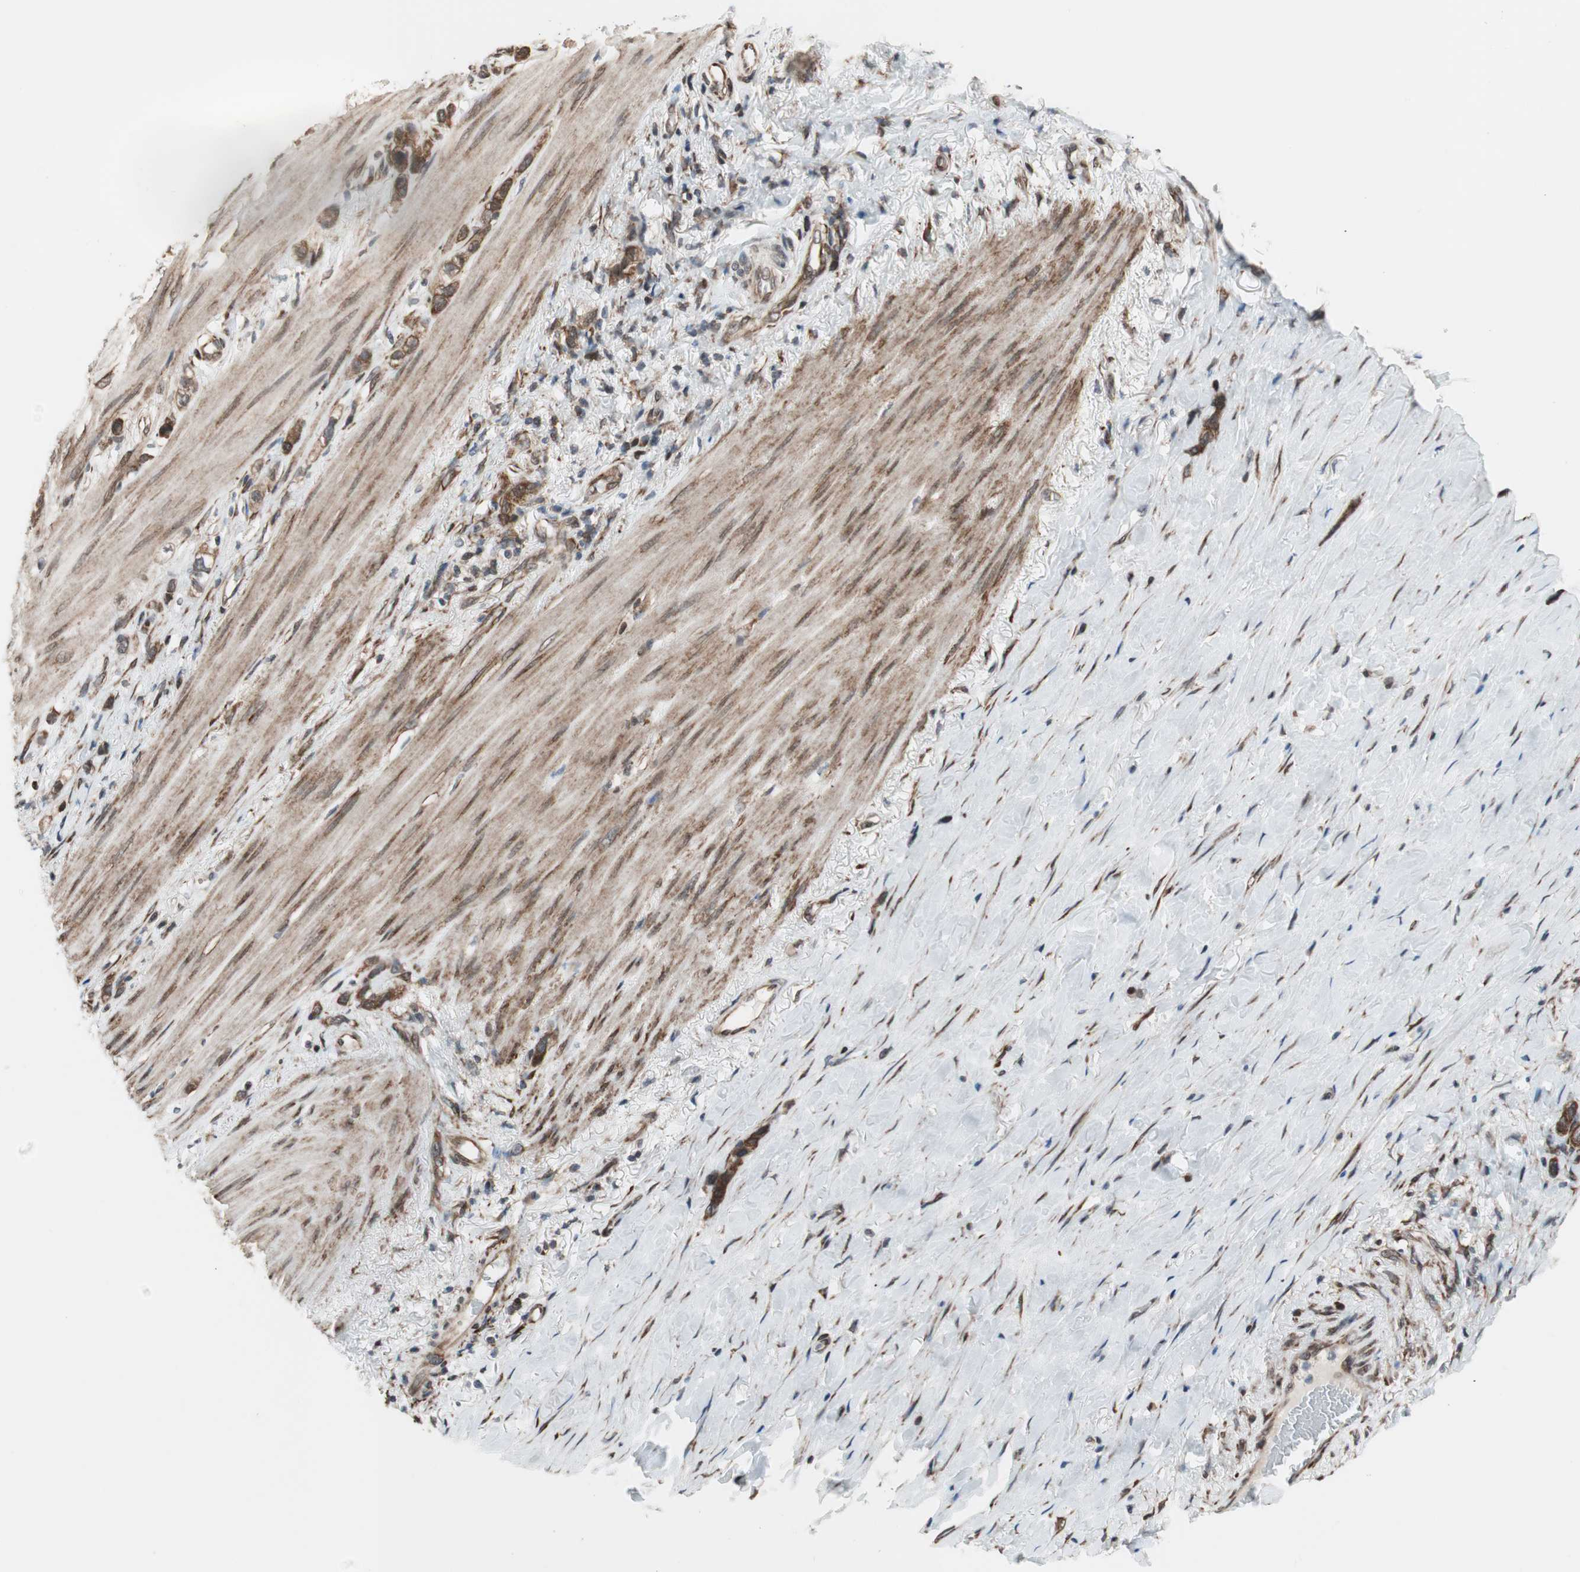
{"staining": {"intensity": "strong", "quantity": ">75%", "location": "cytoplasmic/membranous"}, "tissue": "stomach cancer", "cell_type": "Tumor cells", "image_type": "cancer", "snomed": [{"axis": "morphology", "description": "Normal tissue, NOS"}, {"axis": "morphology", "description": "Adenocarcinoma, NOS"}, {"axis": "morphology", "description": "Adenocarcinoma, High grade"}, {"axis": "topography", "description": "Stomach, upper"}, {"axis": "topography", "description": "Stomach"}], "caption": "Immunohistochemistry (DAB) staining of stomach high-grade adenocarcinoma demonstrates strong cytoplasmic/membranous protein expression in about >75% of tumor cells. The staining was performed using DAB to visualize the protein expression in brown, while the nuclei were stained in blue with hematoxylin (Magnification: 20x).", "gene": "ZNF512B", "patient": {"sex": "female", "age": 65}}